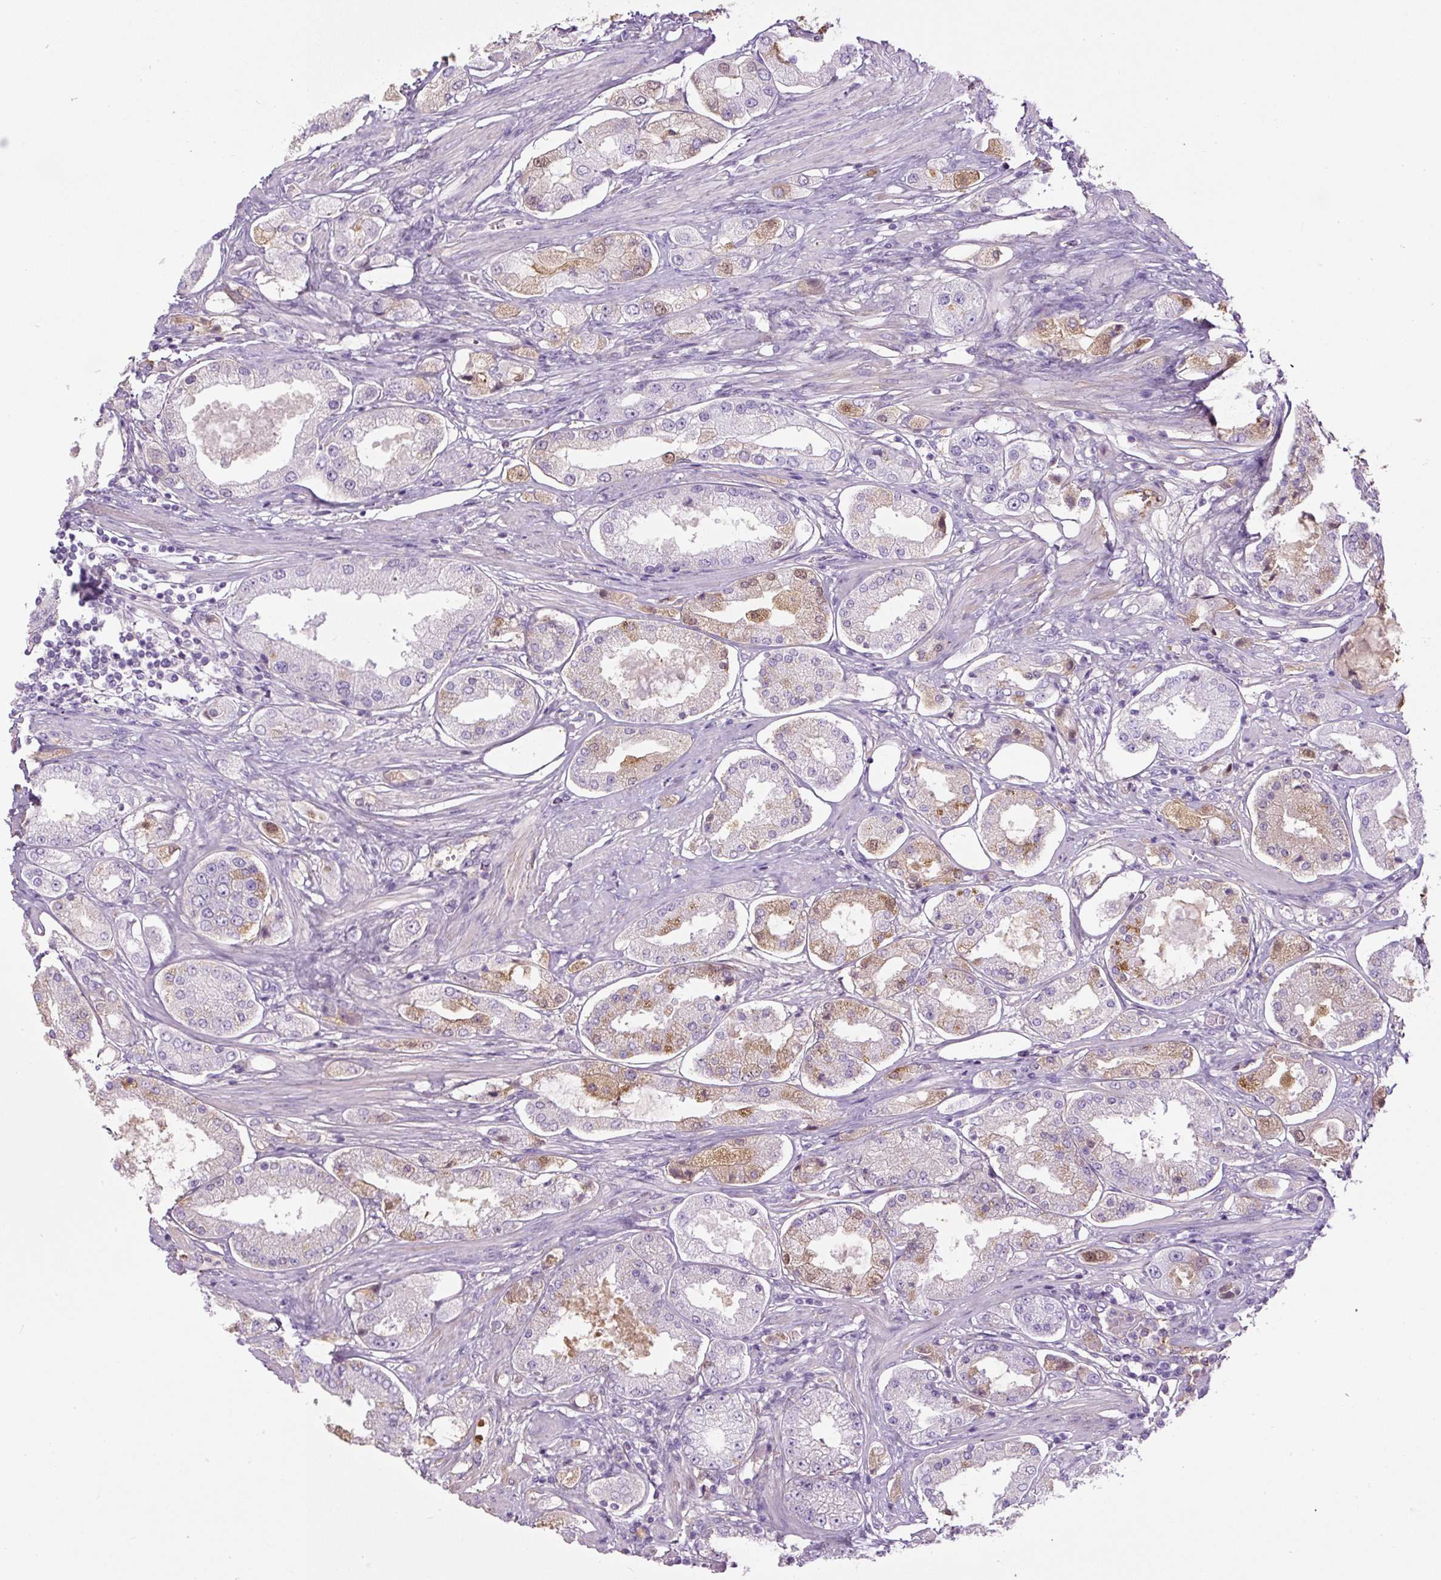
{"staining": {"intensity": "negative", "quantity": "none", "location": "none"}, "tissue": "prostate cancer", "cell_type": "Tumor cells", "image_type": "cancer", "snomed": [{"axis": "morphology", "description": "Adenocarcinoma, High grade"}, {"axis": "topography", "description": "Prostate"}], "caption": "Tumor cells are negative for protein expression in human prostate cancer.", "gene": "APOA1", "patient": {"sex": "male", "age": 69}}